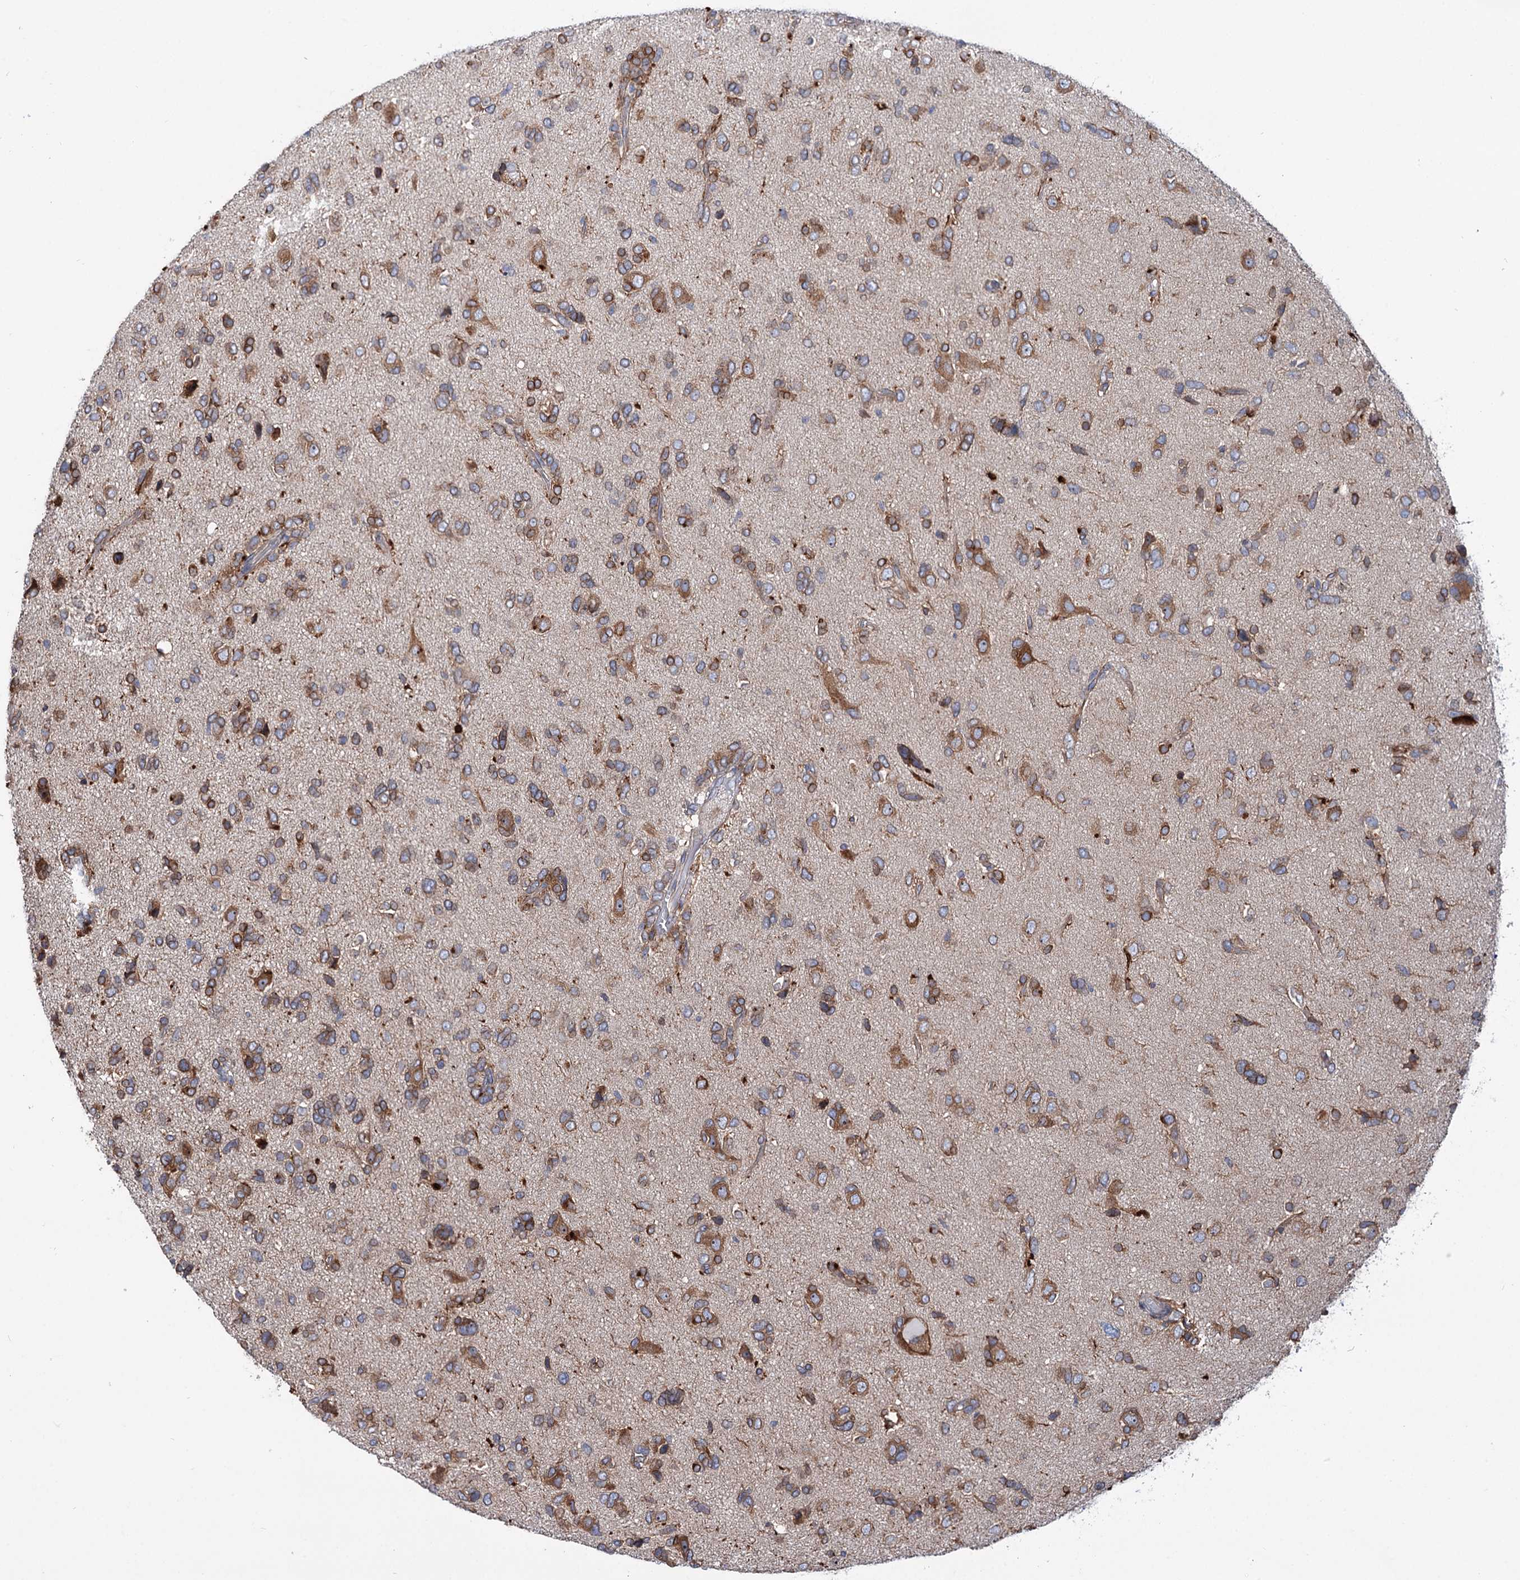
{"staining": {"intensity": "moderate", "quantity": ">75%", "location": "cytoplasmic/membranous"}, "tissue": "glioma", "cell_type": "Tumor cells", "image_type": "cancer", "snomed": [{"axis": "morphology", "description": "Glioma, malignant, High grade"}, {"axis": "topography", "description": "Brain"}], "caption": "A brown stain shows moderate cytoplasmic/membranous staining of a protein in human malignant glioma (high-grade) tumor cells.", "gene": "PTDSS2", "patient": {"sex": "female", "age": 59}}